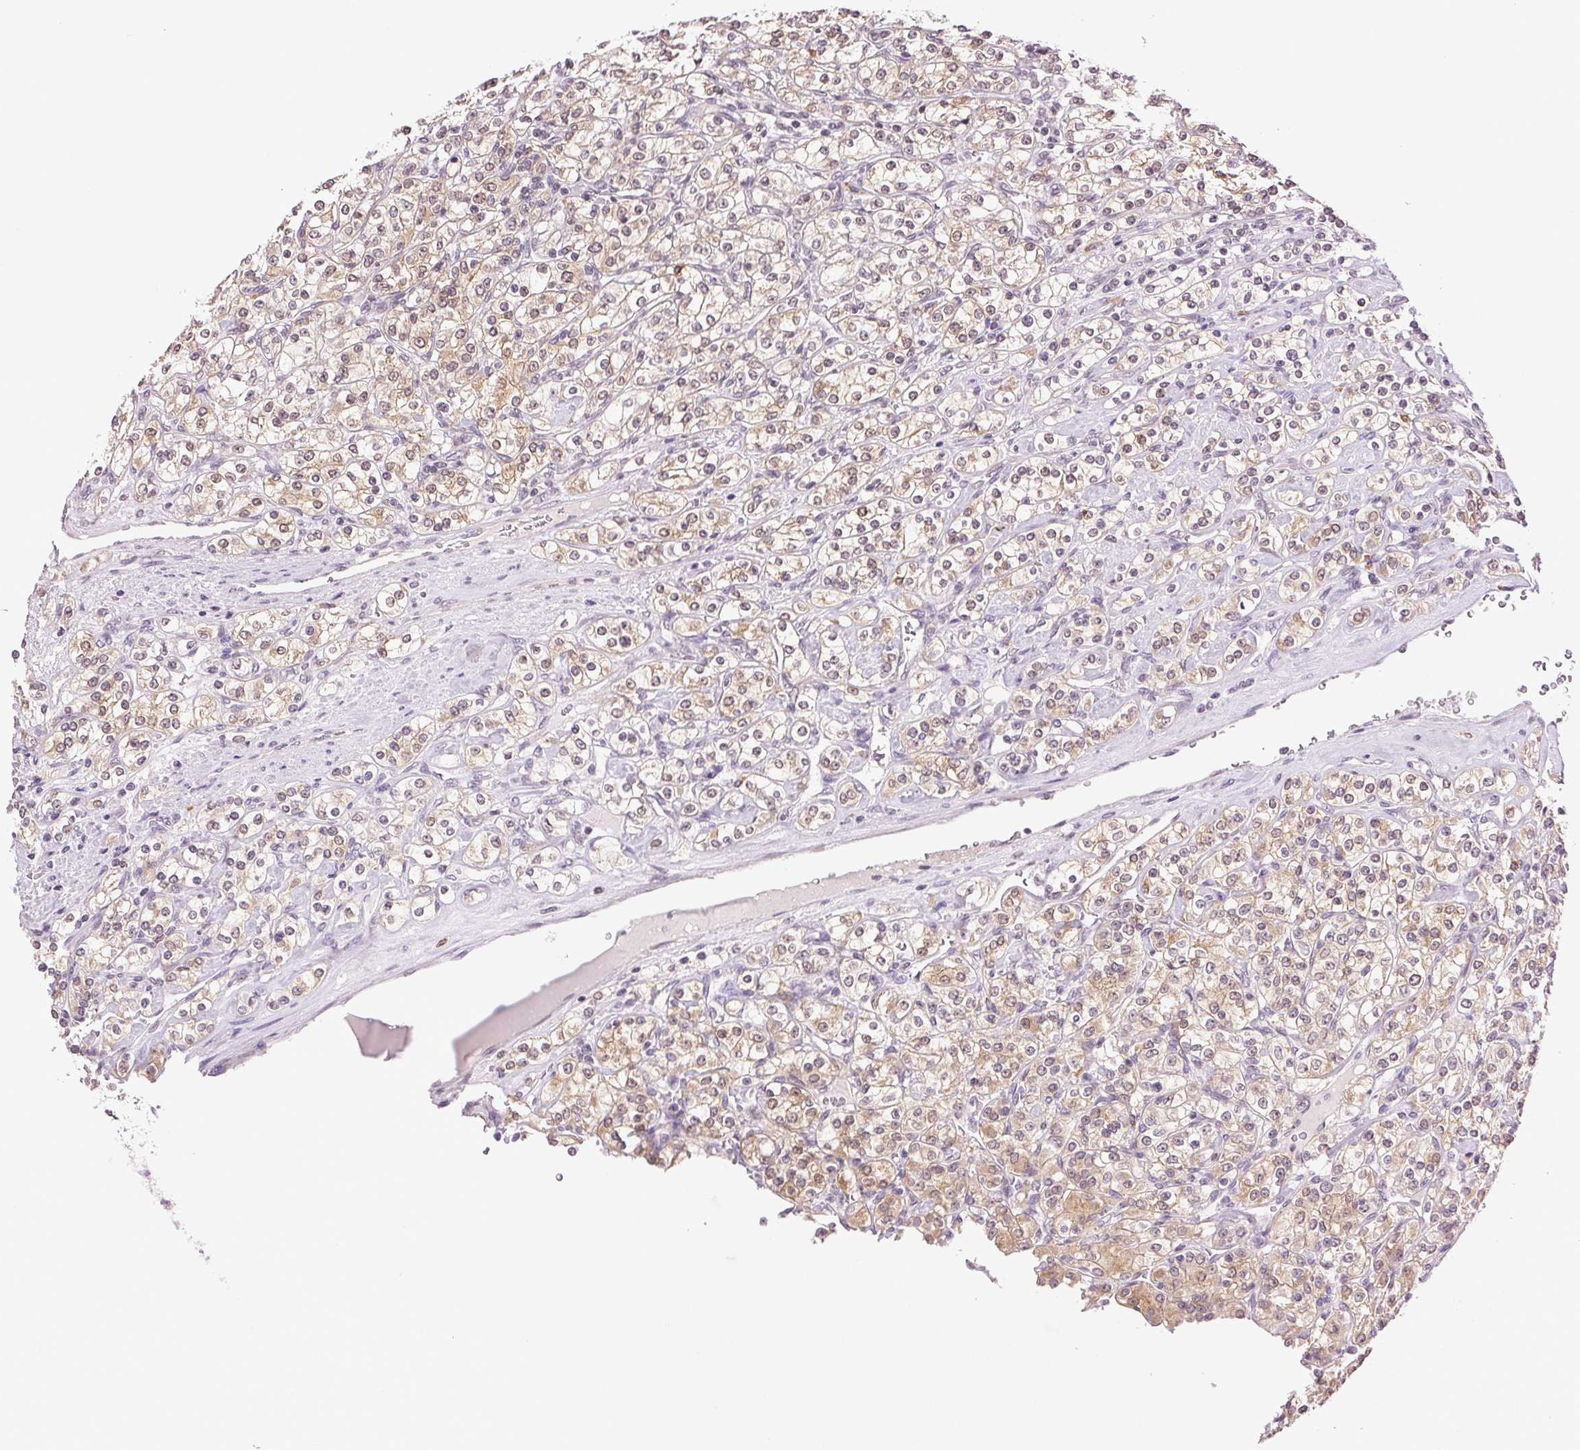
{"staining": {"intensity": "weak", "quantity": ">75%", "location": "cytoplasmic/membranous"}, "tissue": "renal cancer", "cell_type": "Tumor cells", "image_type": "cancer", "snomed": [{"axis": "morphology", "description": "Adenocarcinoma, NOS"}, {"axis": "topography", "description": "Kidney"}], "caption": "The immunohistochemical stain shows weak cytoplasmic/membranous staining in tumor cells of renal cancer tissue.", "gene": "TNNT3", "patient": {"sex": "male", "age": 77}}